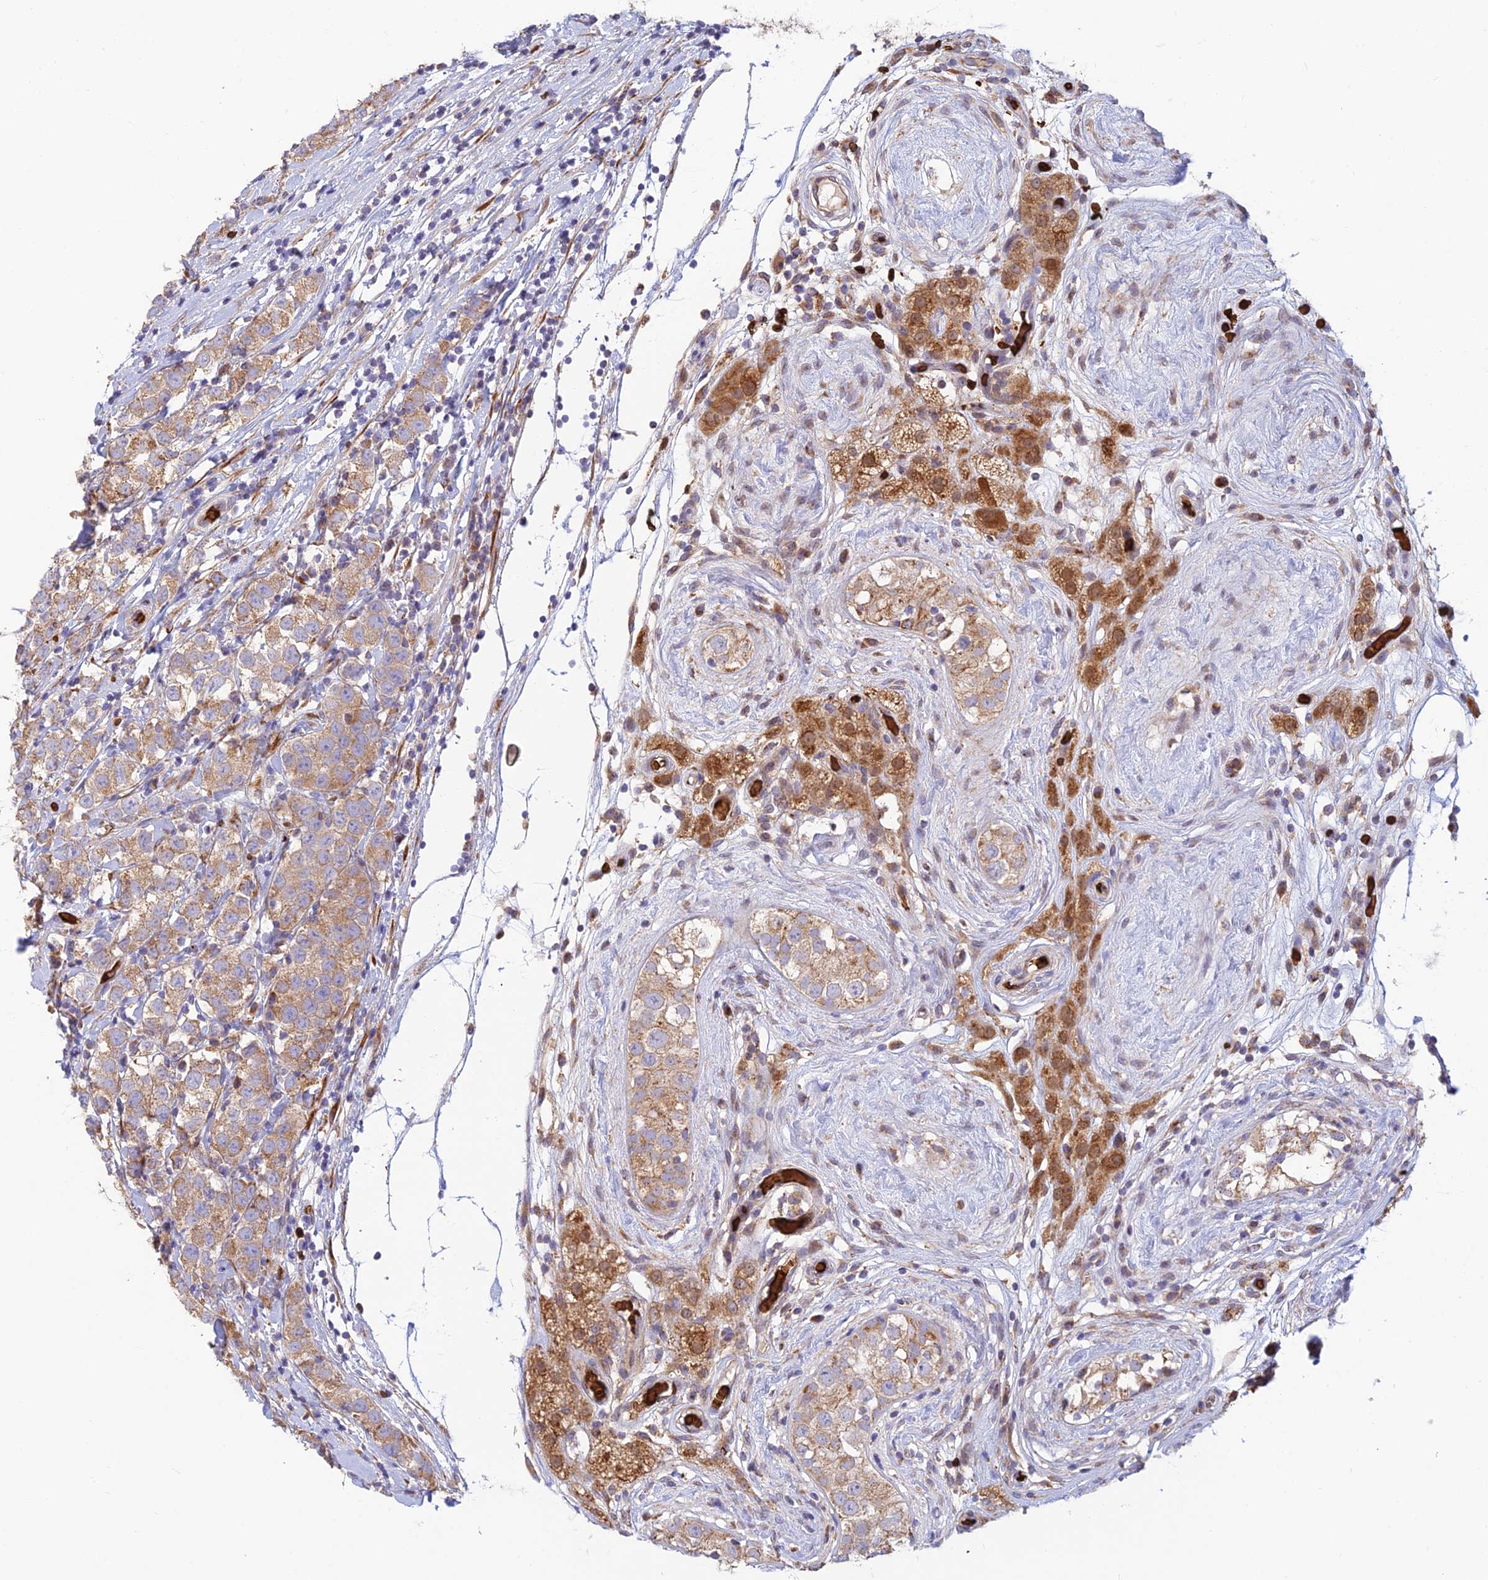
{"staining": {"intensity": "moderate", "quantity": ">75%", "location": "cytoplasmic/membranous"}, "tissue": "testis cancer", "cell_type": "Tumor cells", "image_type": "cancer", "snomed": [{"axis": "morphology", "description": "Seminoma, NOS"}, {"axis": "topography", "description": "Testis"}], "caption": "Testis cancer (seminoma) stained with a protein marker reveals moderate staining in tumor cells.", "gene": "UFSP2", "patient": {"sex": "male", "age": 34}}